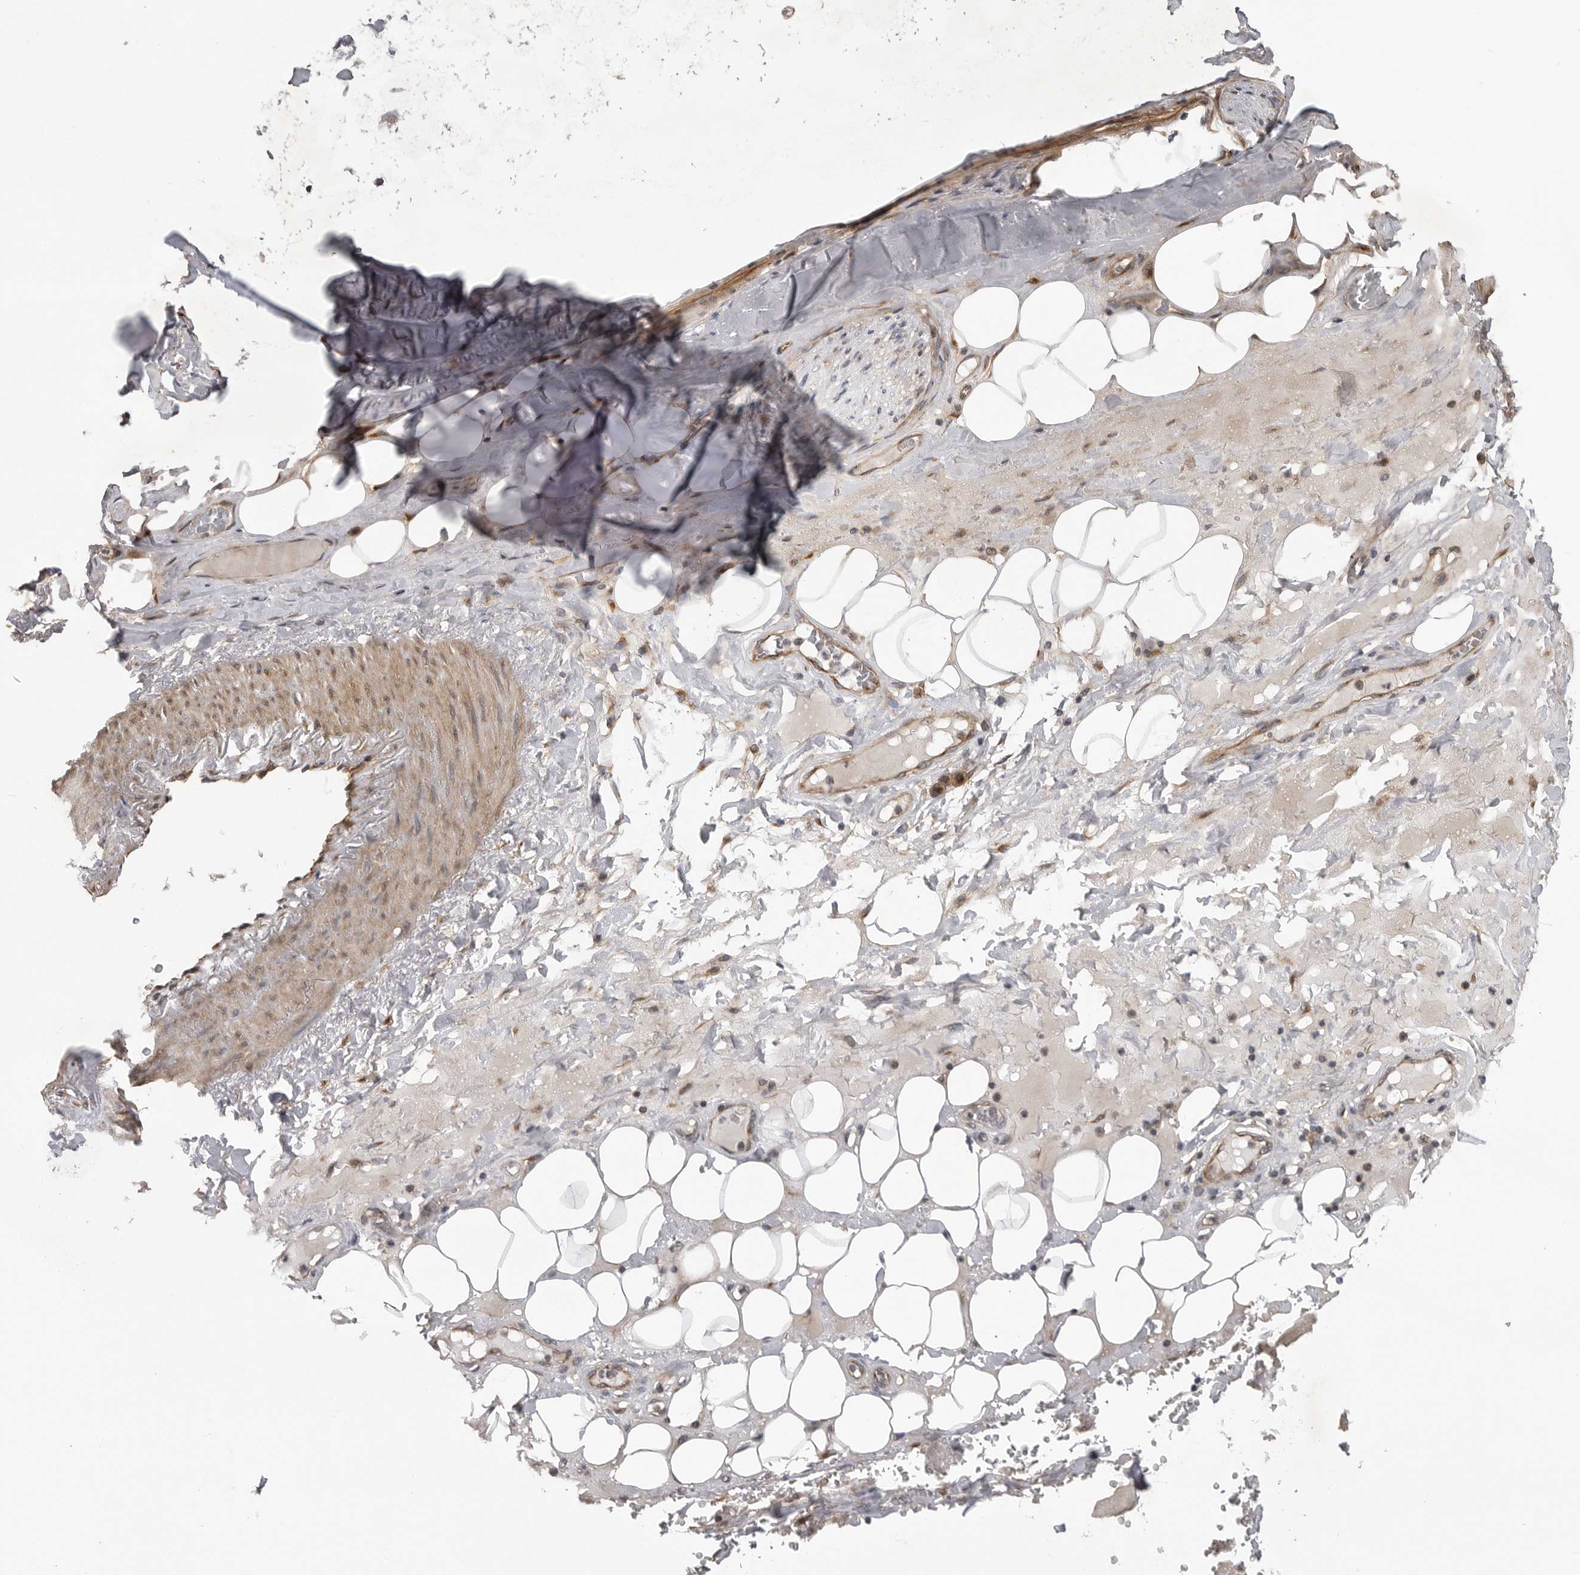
{"staining": {"intensity": "negative", "quantity": "none", "location": "none"}, "tissue": "adipose tissue", "cell_type": "Adipocytes", "image_type": "normal", "snomed": [{"axis": "morphology", "description": "Normal tissue, NOS"}, {"axis": "topography", "description": "Cartilage tissue"}], "caption": "Adipocytes show no significant protein positivity in unremarkable adipose tissue. The staining was performed using DAB (3,3'-diaminobenzidine) to visualize the protein expression in brown, while the nuclei were stained in blue with hematoxylin (Magnification: 20x).", "gene": "LRRC45", "patient": {"sex": "female", "age": 63}}